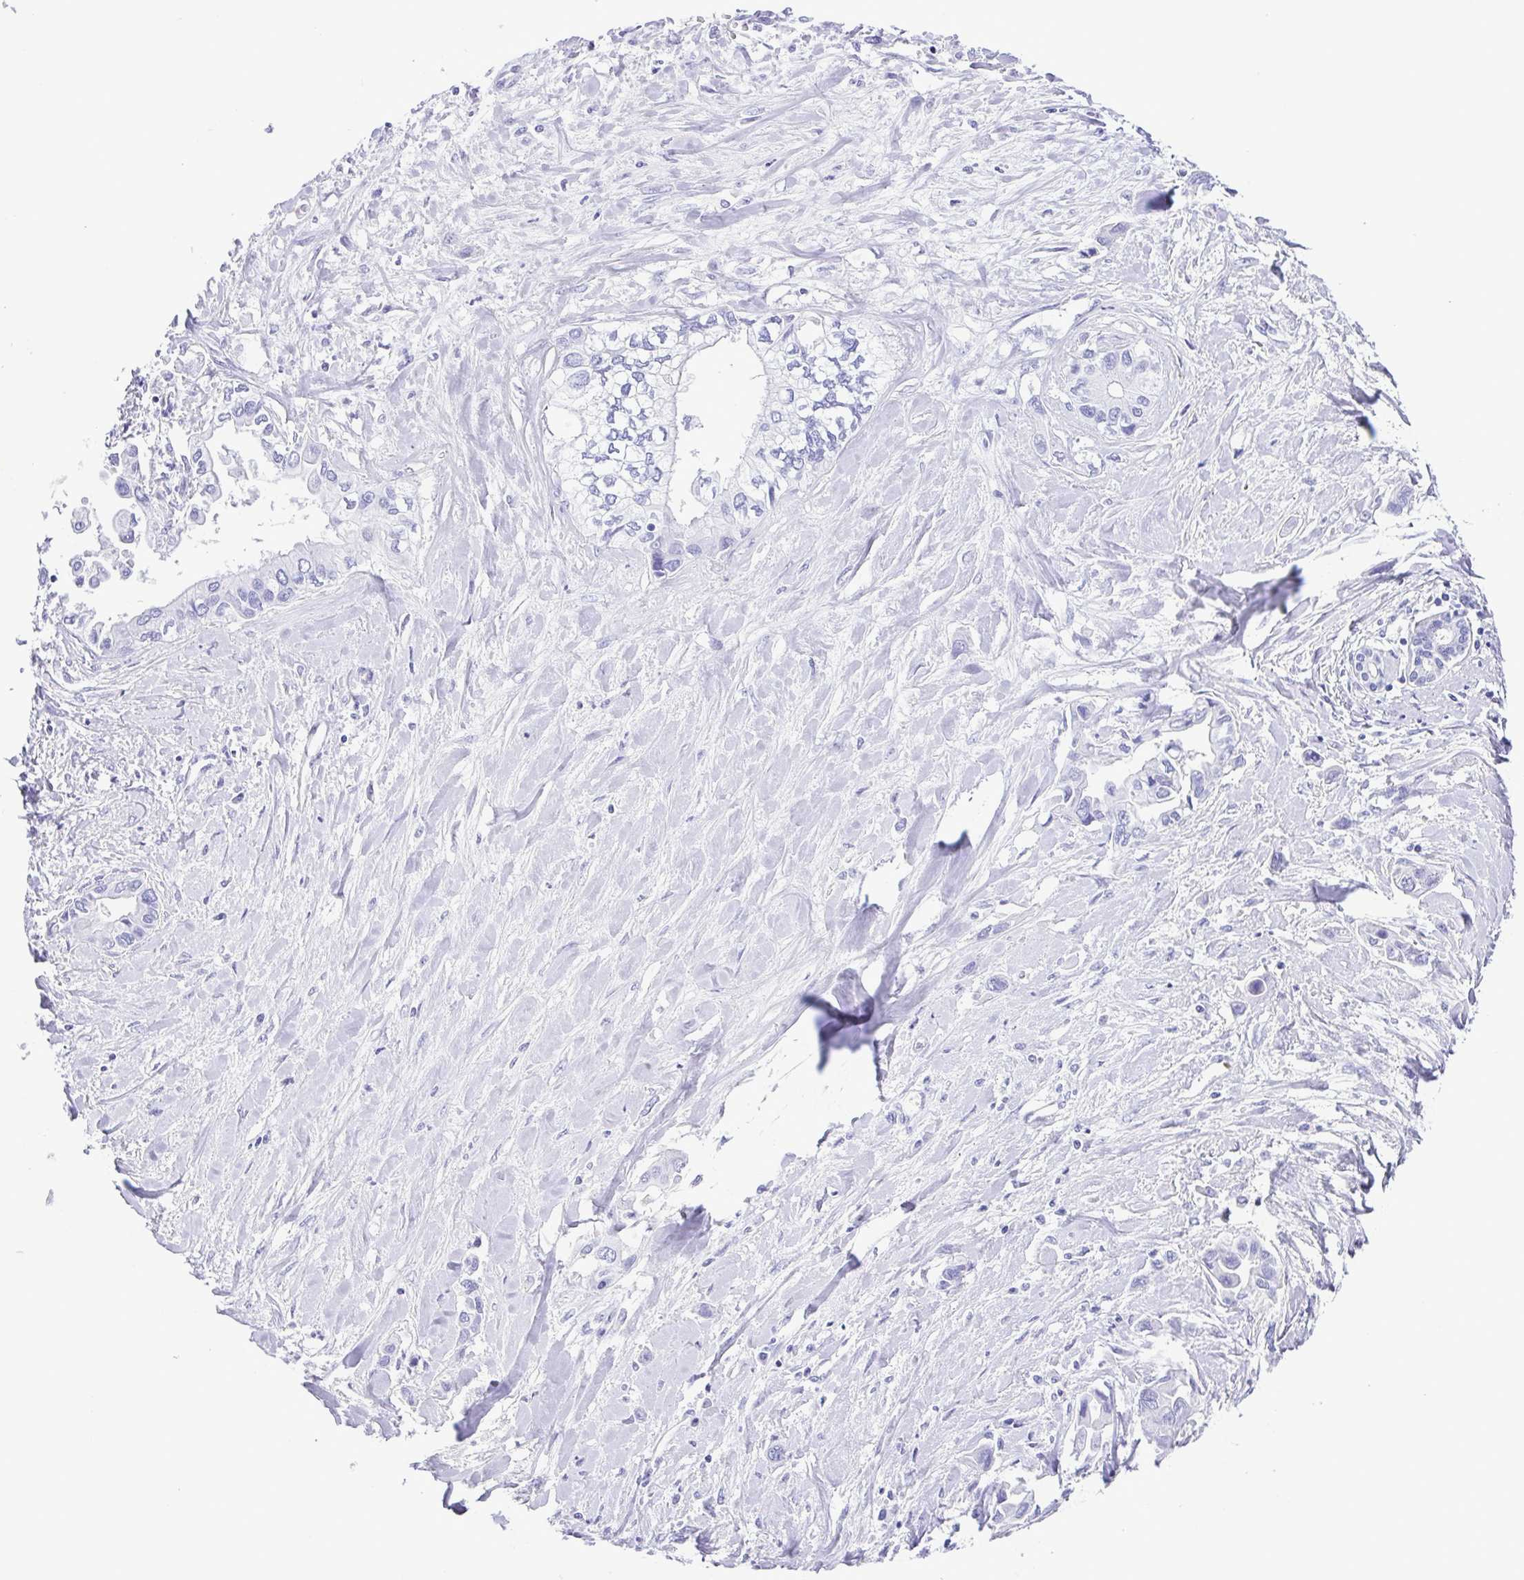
{"staining": {"intensity": "negative", "quantity": "none", "location": "none"}, "tissue": "liver cancer", "cell_type": "Tumor cells", "image_type": "cancer", "snomed": [{"axis": "morphology", "description": "Cholangiocarcinoma"}, {"axis": "topography", "description": "Liver"}], "caption": "Immunohistochemistry of cholangiocarcinoma (liver) reveals no positivity in tumor cells.", "gene": "SYT1", "patient": {"sex": "female", "age": 64}}